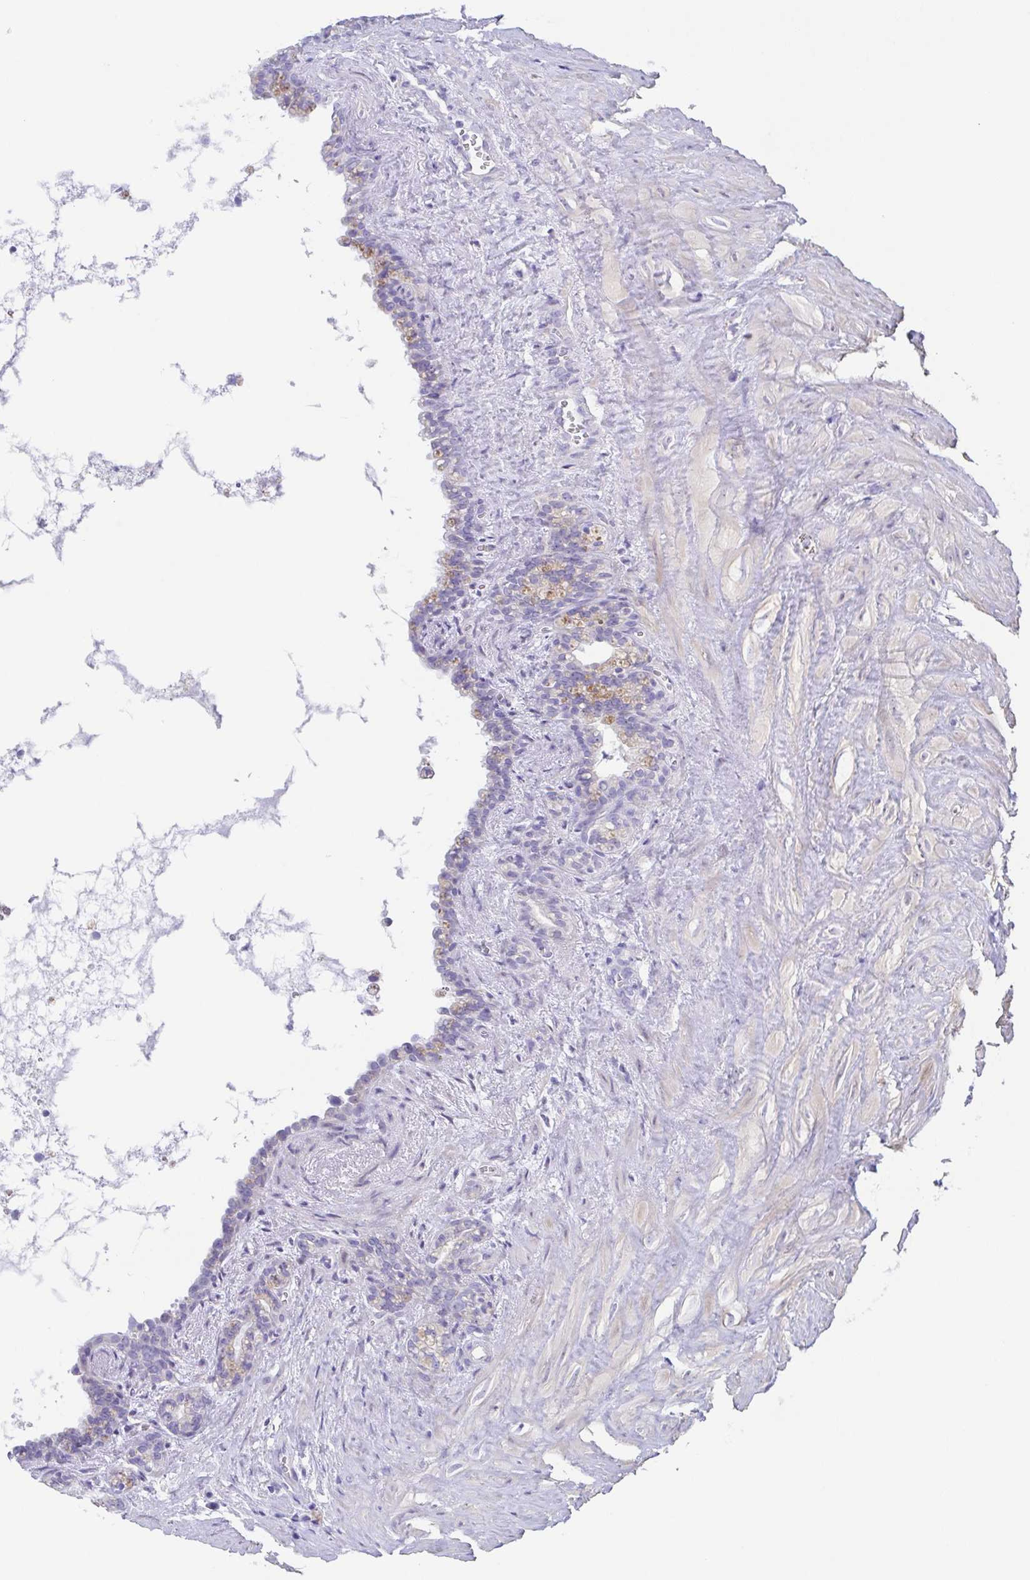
{"staining": {"intensity": "negative", "quantity": "none", "location": "none"}, "tissue": "seminal vesicle", "cell_type": "Glandular cells", "image_type": "normal", "snomed": [{"axis": "morphology", "description": "Normal tissue, NOS"}, {"axis": "topography", "description": "Seminal veicle"}], "caption": "There is no significant staining in glandular cells of seminal vesicle. The staining is performed using DAB (3,3'-diaminobenzidine) brown chromogen with nuclei counter-stained in using hematoxylin.", "gene": "MUCL3", "patient": {"sex": "male", "age": 76}}